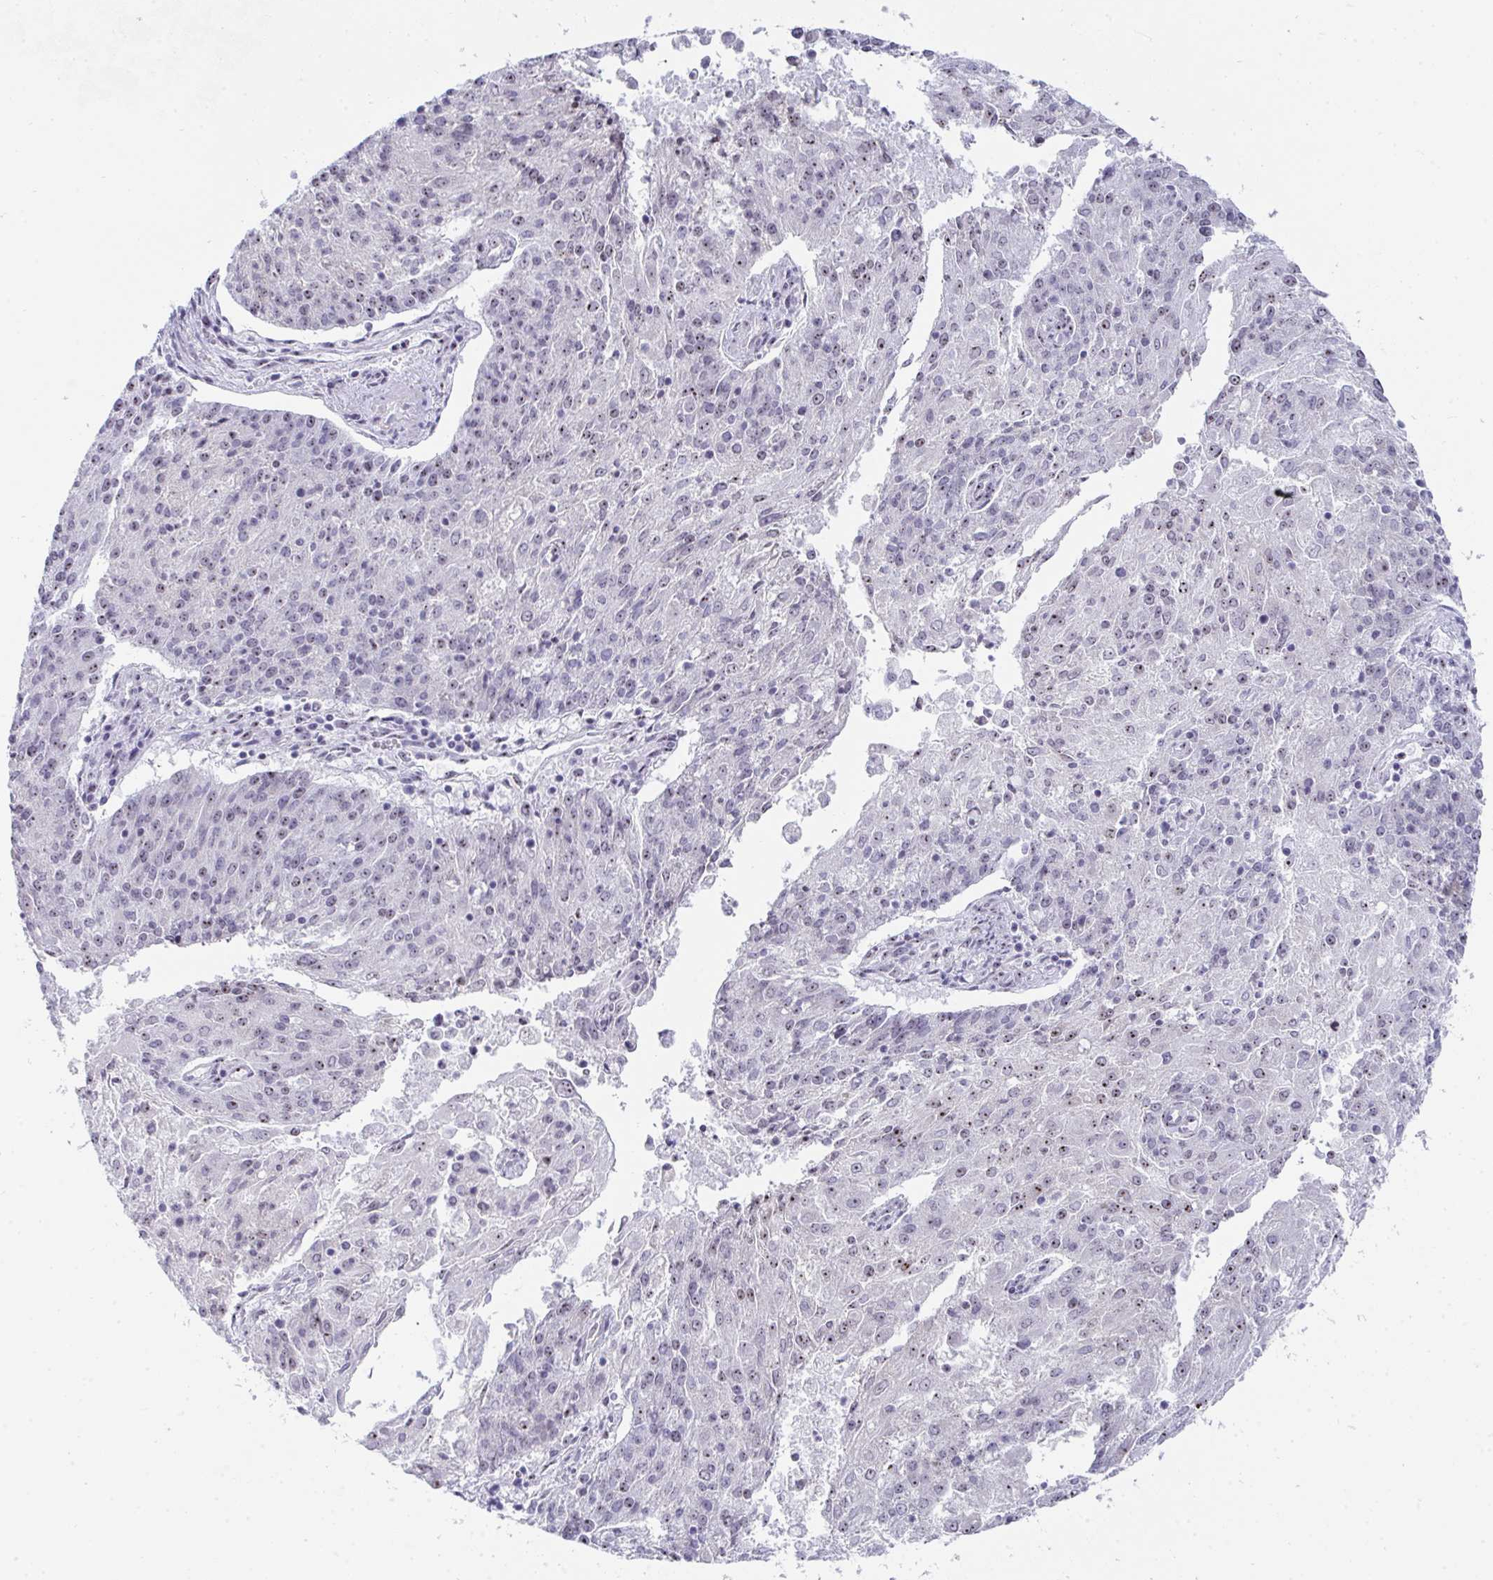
{"staining": {"intensity": "weak", "quantity": "25%-75%", "location": "nuclear"}, "tissue": "endometrial cancer", "cell_type": "Tumor cells", "image_type": "cancer", "snomed": [{"axis": "morphology", "description": "Adenocarcinoma, NOS"}, {"axis": "topography", "description": "Endometrium"}], "caption": "High-magnification brightfield microscopy of endometrial cancer (adenocarcinoma) stained with DAB (3,3'-diaminobenzidine) (brown) and counterstained with hematoxylin (blue). tumor cells exhibit weak nuclear staining is identified in approximately25%-75% of cells.", "gene": "NOP10", "patient": {"sex": "female", "age": 82}}